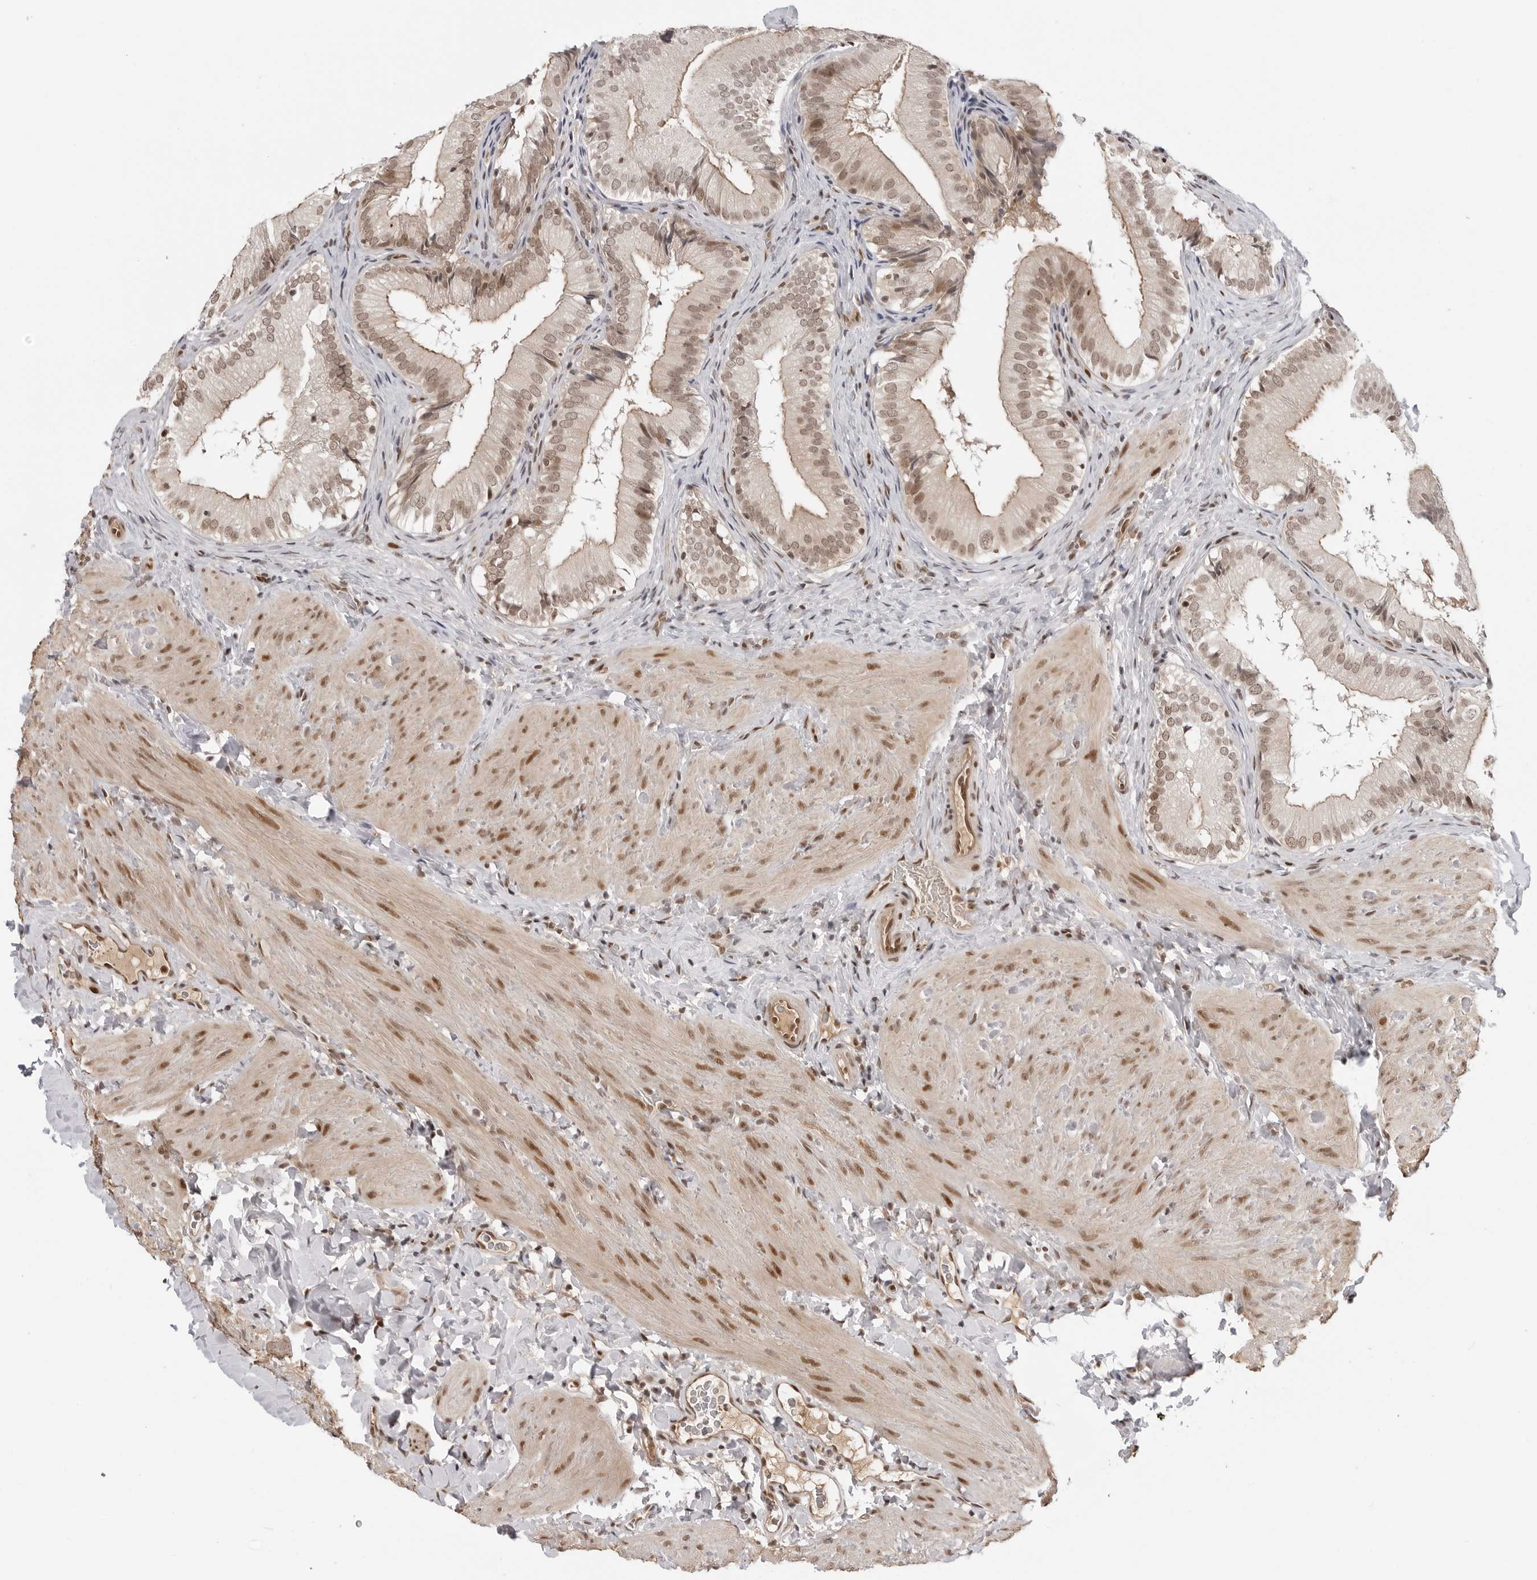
{"staining": {"intensity": "moderate", "quantity": "25%-75%", "location": "cytoplasmic/membranous,nuclear"}, "tissue": "gallbladder", "cell_type": "Glandular cells", "image_type": "normal", "snomed": [{"axis": "morphology", "description": "Normal tissue, NOS"}, {"axis": "topography", "description": "Gallbladder"}], "caption": "The histopathology image displays staining of unremarkable gallbladder, revealing moderate cytoplasmic/membranous,nuclear protein staining (brown color) within glandular cells. The staining is performed using DAB brown chromogen to label protein expression. The nuclei are counter-stained blue using hematoxylin.", "gene": "C8orf33", "patient": {"sex": "female", "age": 30}}